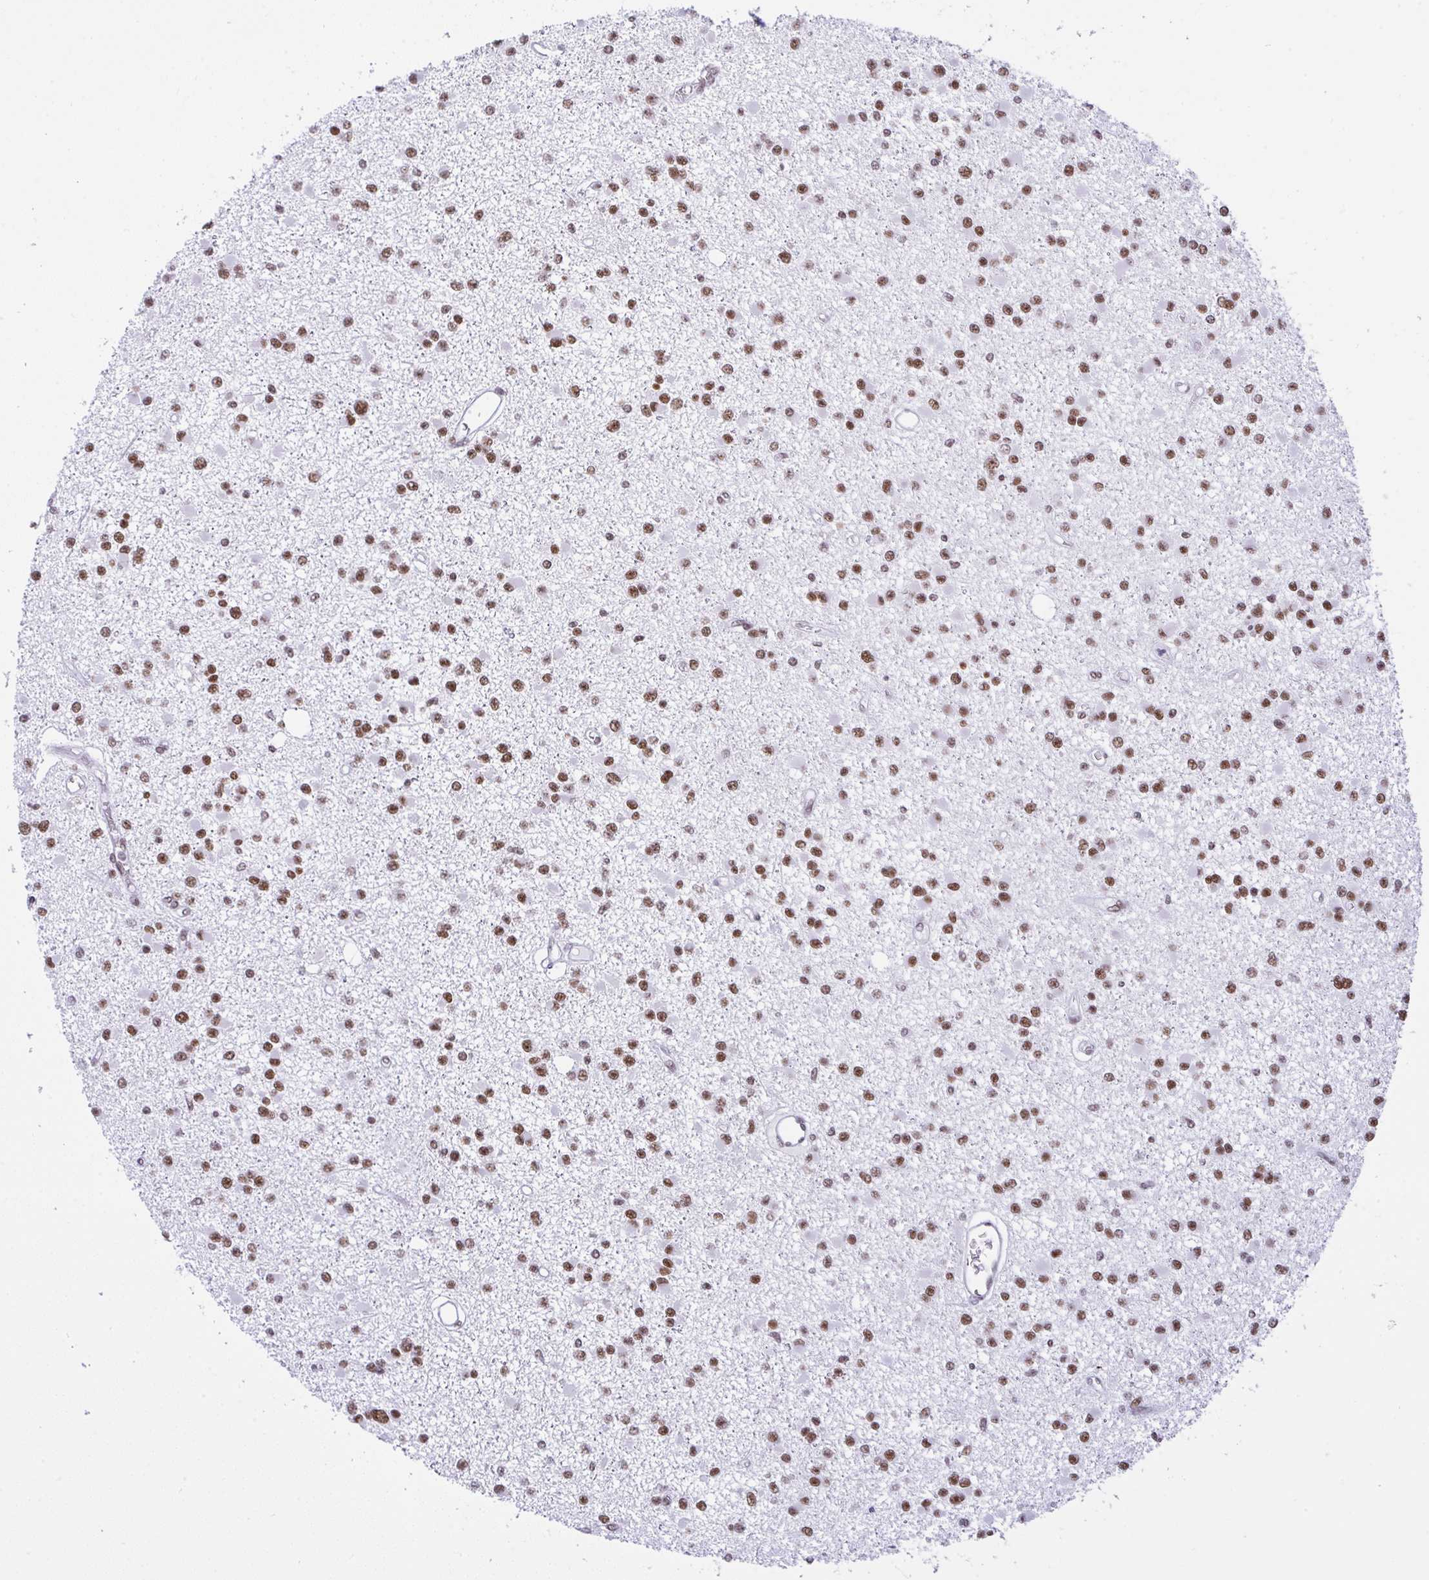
{"staining": {"intensity": "moderate", "quantity": ">75%", "location": "nuclear"}, "tissue": "glioma", "cell_type": "Tumor cells", "image_type": "cancer", "snomed": [{"axis": "morphology", "description": "Glioma, malignant, Low grade"}, {"axis": "topography", "description": "Brain"}], "caption": "Immunohistochemistry (IHC) histopathology image of neoplastic tissue: glioma stained using IHC reveals medium levels of moderate protein expression localized specifically in the nuclear of tumor cells, appearing as a nuclear brown color.", "gene": "DDX52", "patient": {"sex": "female", "age": 22}}